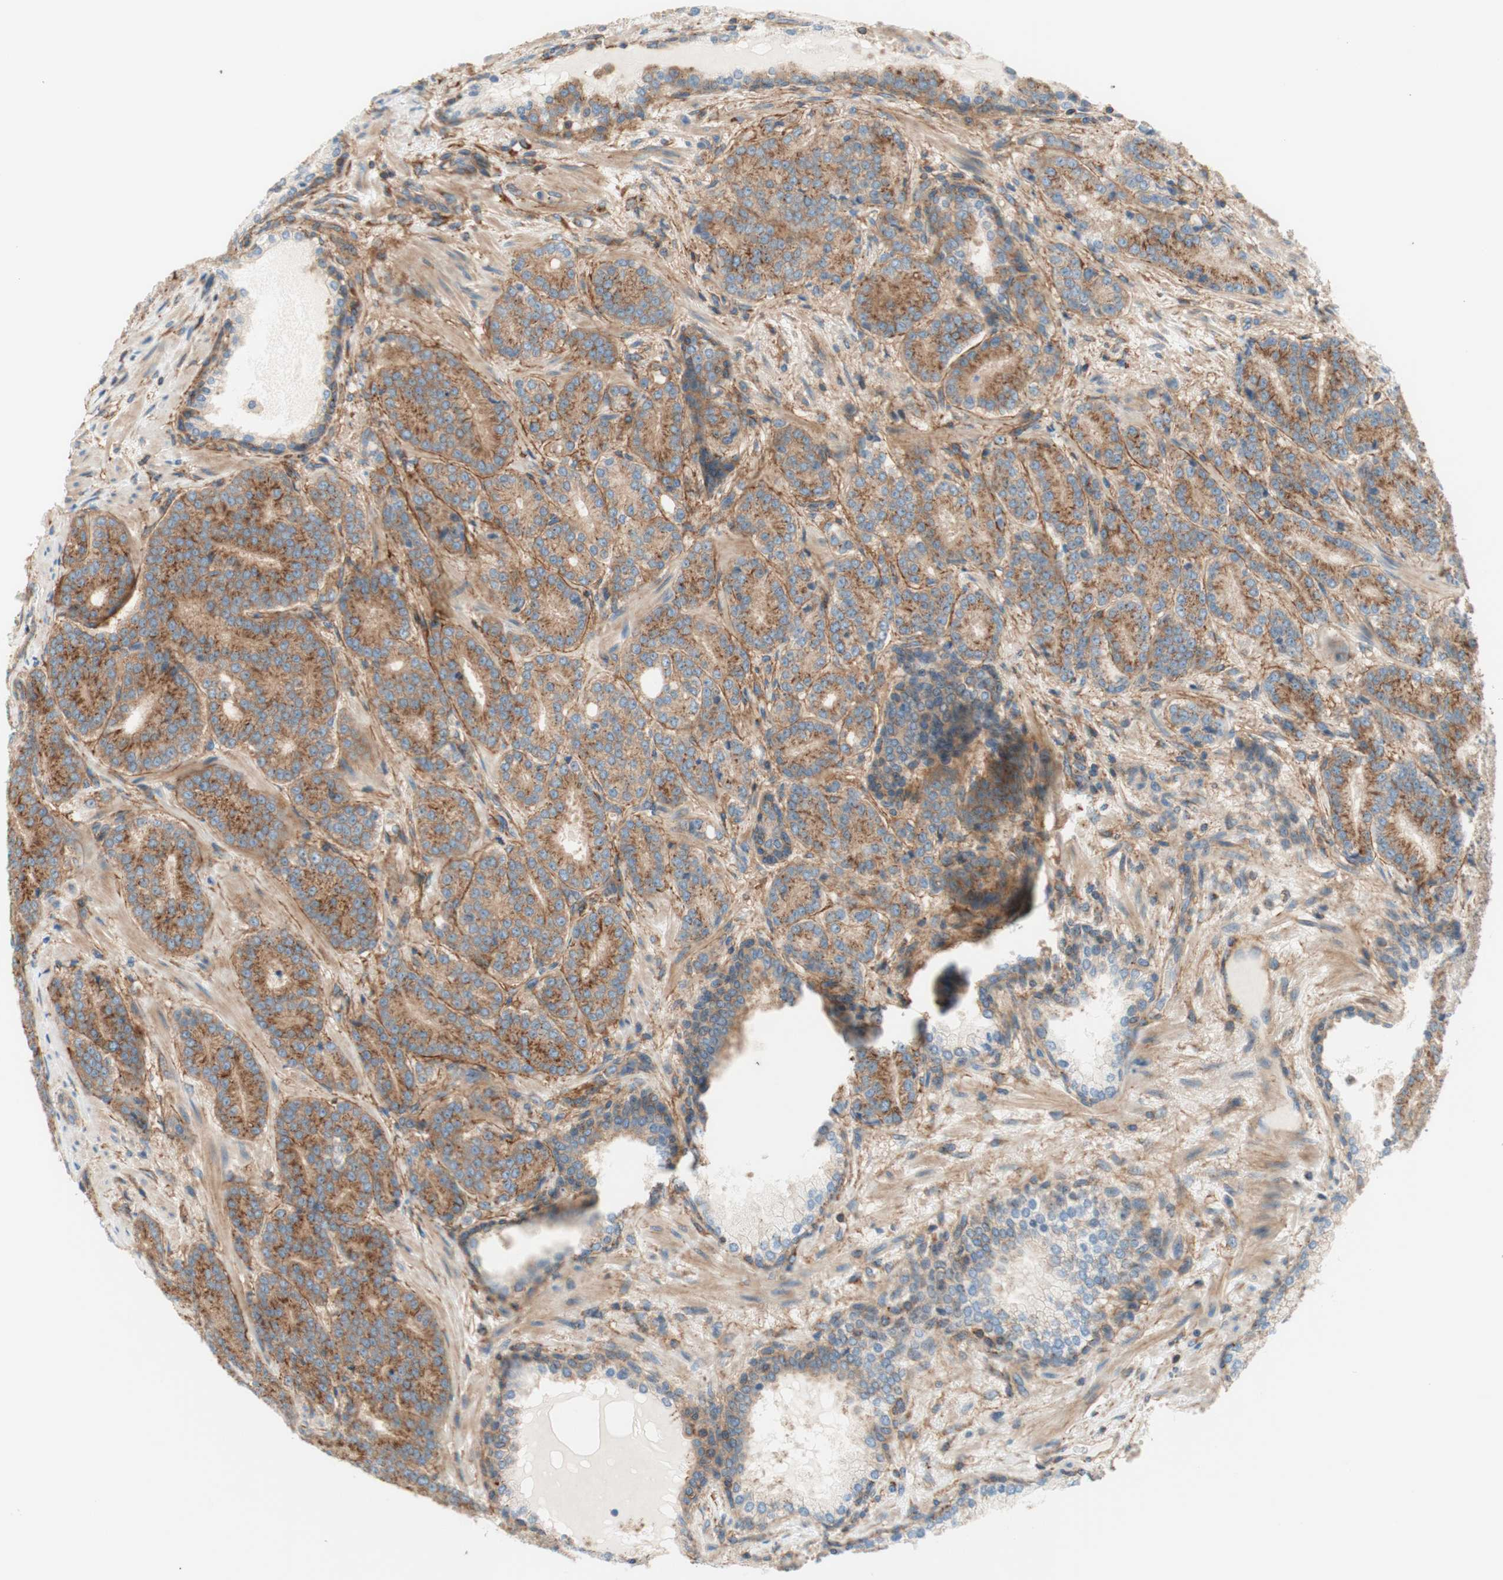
{"staining": {"intensity": "moderate", "quantity": ">75%", "location": "cytoplasmic/membranous"}, "tissue": "prostate cancer", "cell_type": "Tumor cells", "image_type": "cancer", "snomed": [{"axis": "morphology", "description": "Adenocarcinoma, High grade"}, {"axis": "topography", "description": "Prostate"}], "caption": "Moderate cytoplasmic/membranous expression is appreciated in approximately >75% of tumor cells in prostate cancer.", "gene": "VPS26A", "patient": {"sex": "male", "age": 61}}